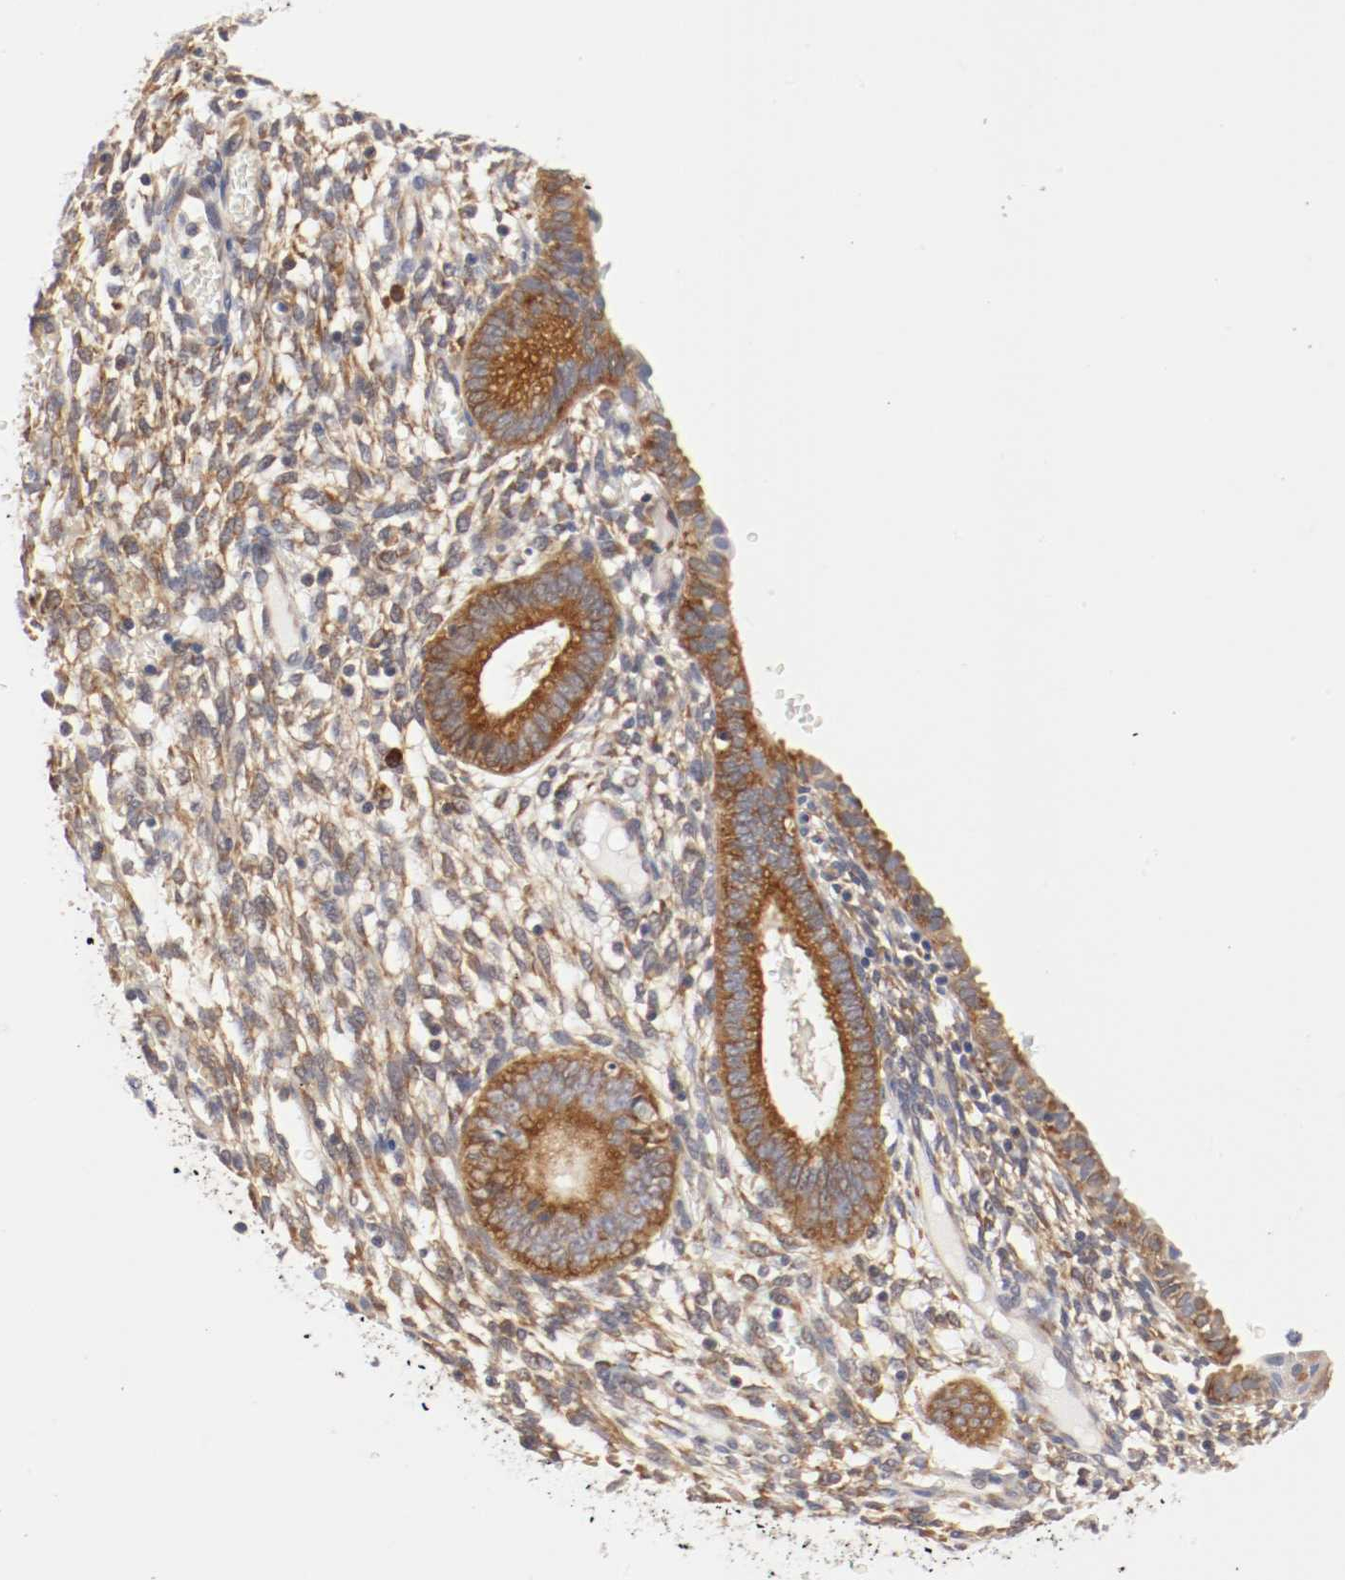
{"staining": {"intensity": "moderate", "quantity": ">75%", "location": "cytoplasmic/membranous"}, "tissue": "endometrium", "cell_type": "Cells in endometrial stroma", "image_type": "normal", "snomed": [{"axis": "morphology", "description": "Normal tissue, NOS"}, {"axis": "topography", "description": "Endometrium"}], "caption": "Protein analysis of normal endometrium shows moderate cytoplasmic/membranous staining in about >75% of cells in endometrial stroma.", "gene": "FKBP3", "patient": {"sex": "female", "age": 61}}